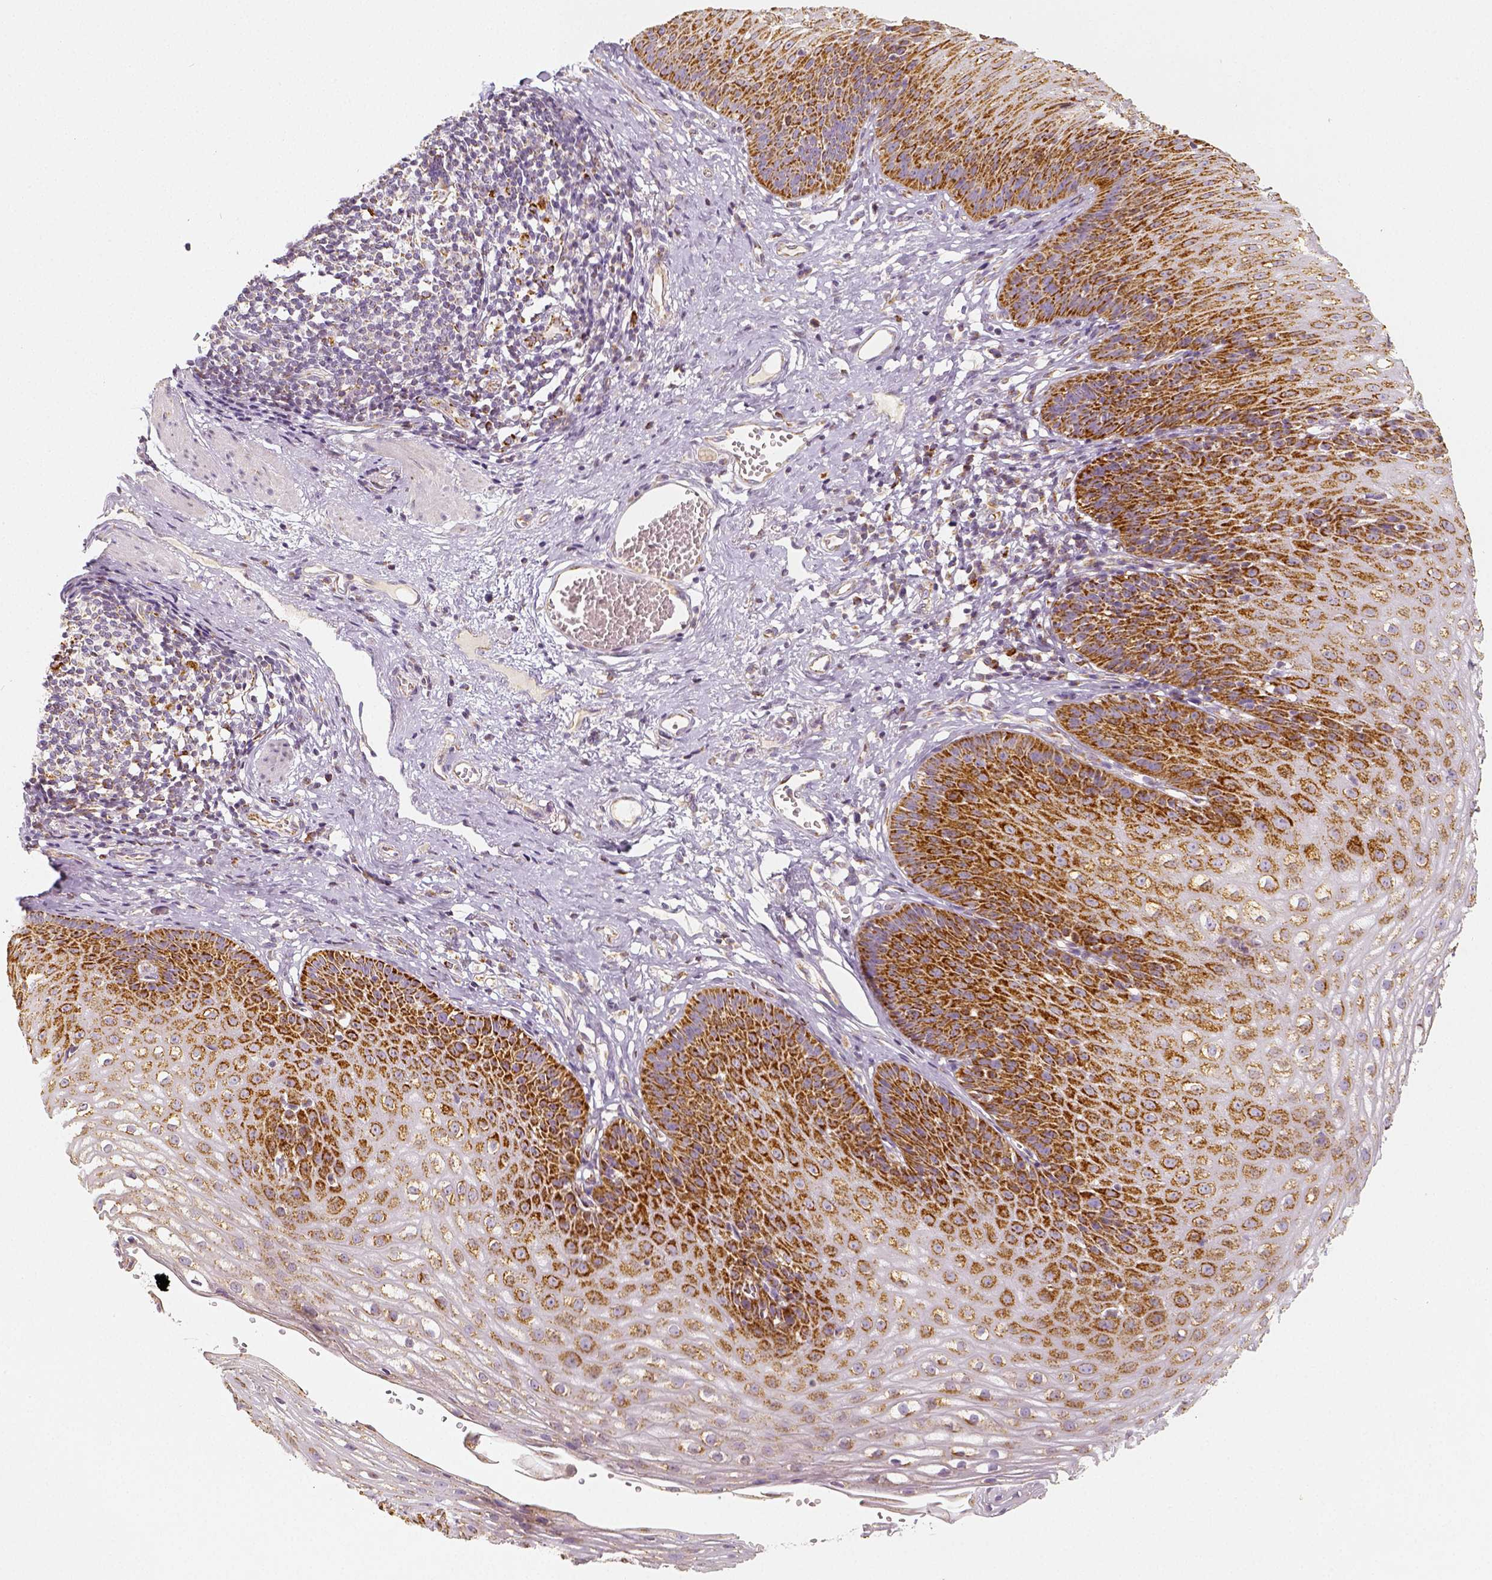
{"staining": {"intensity": "moderate", "quantity": ">75%", "location": "cytoplasmic/membranous"}, "tissue": "esophagus", "cell_type": "Squamous epithelial cells", "image_type": "normal", "snomed": [{"axis": "morphology", "description": "Normal tissue, NOS"}, {"axis": "topography", "description": "Esophagus"}], "caption": "This photomicrograph displays IHC staining of unremarkable human esophagus, with medium moderate cytoplasmic/membranous positivity in about >75% of squamous epithelial cells.", "gene": "PGAM5", "patient": {"sex": "male", "age": 72}}